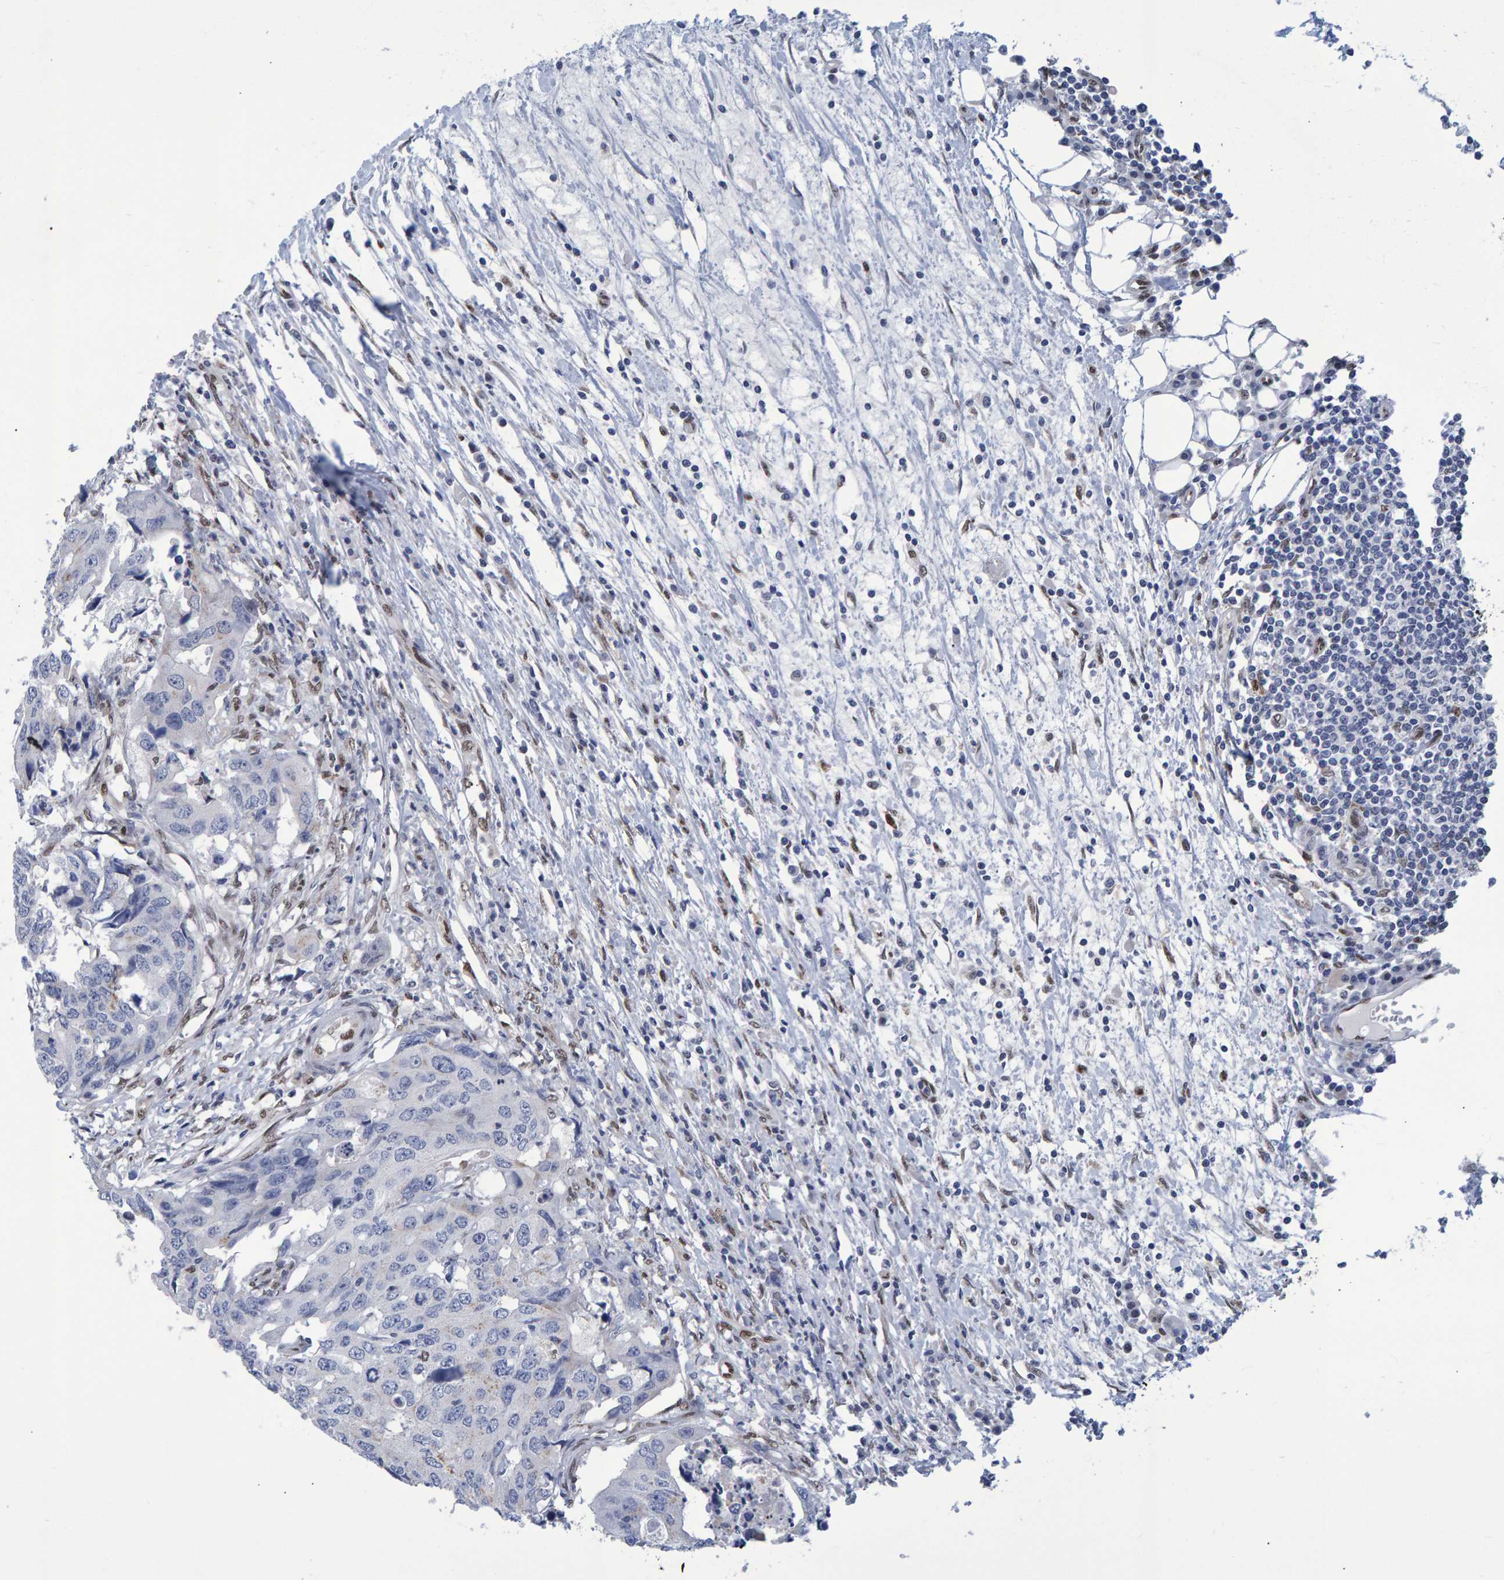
{"staining": {"intensity": "weak", "quantity": "<25%", "location": "cytoplasmic/membranous"}, "tissue": "colorectal cancer", "cell_type": "Tumor cells", "image_type": "cancer", "snomed": [{"axis": "morphology", "description": "Adenocarcinoma, NOS"}, {"axis": "topography", "description": "Colon"}], "caption": "An immunohistochemistry micrograph of colorectal cancer is shown. There is no staining in tumor cells of colorectal cancer.", "gene": "QKI", "patient": {"sex": "male", "age": 71}}